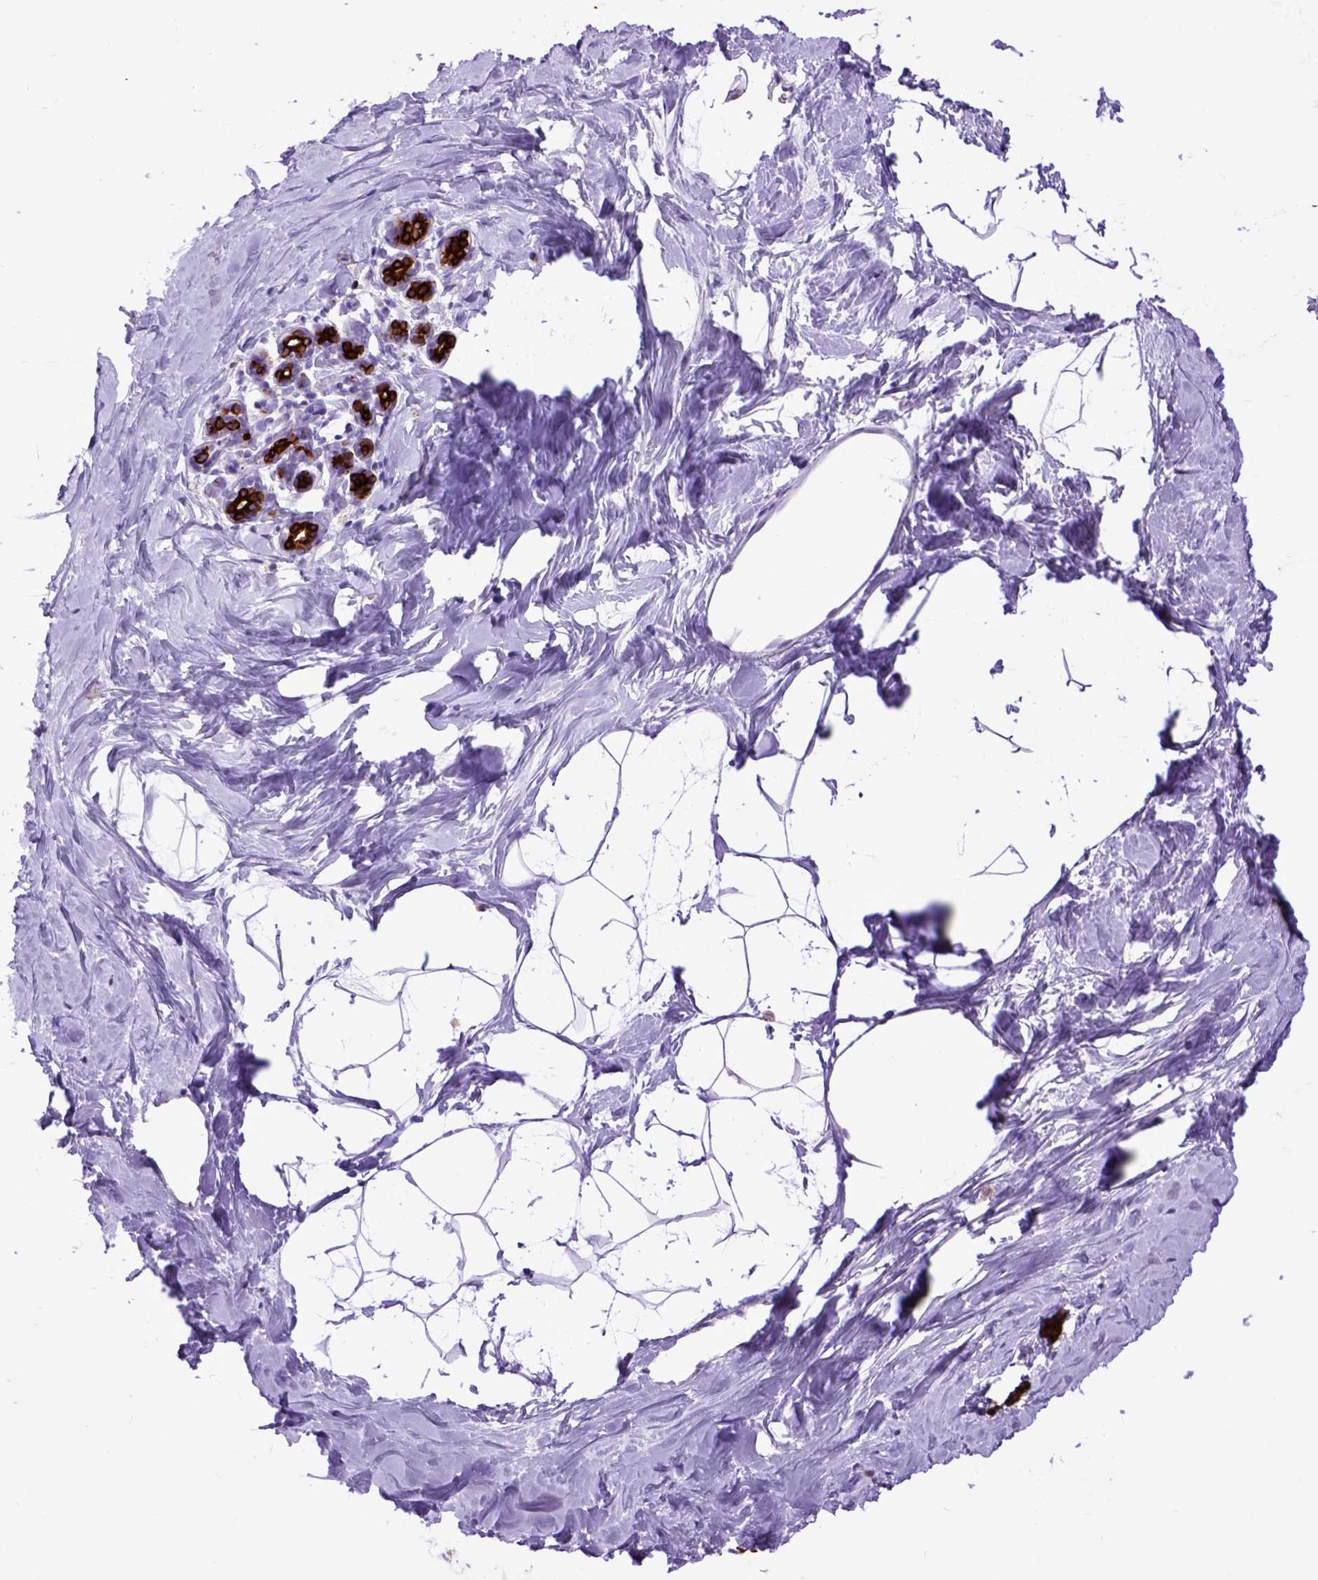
{"staining": {"intensity": "negative", "quantity": "none", "location": "none"}, "tissue": "breast", "cell_type": "Adipocytes", "image_type": "normal", "snomed": [{"axis": "morphology", "description": "Normal tissue, NOS"}, {"axis": "topography", "description": "Breast"}], "caption": "Breast was stained to show a protein in brown. There is no significant positivity in adipocytes.", "gene": "RAB25", "patient": {"sex": "female", "age": 32}}